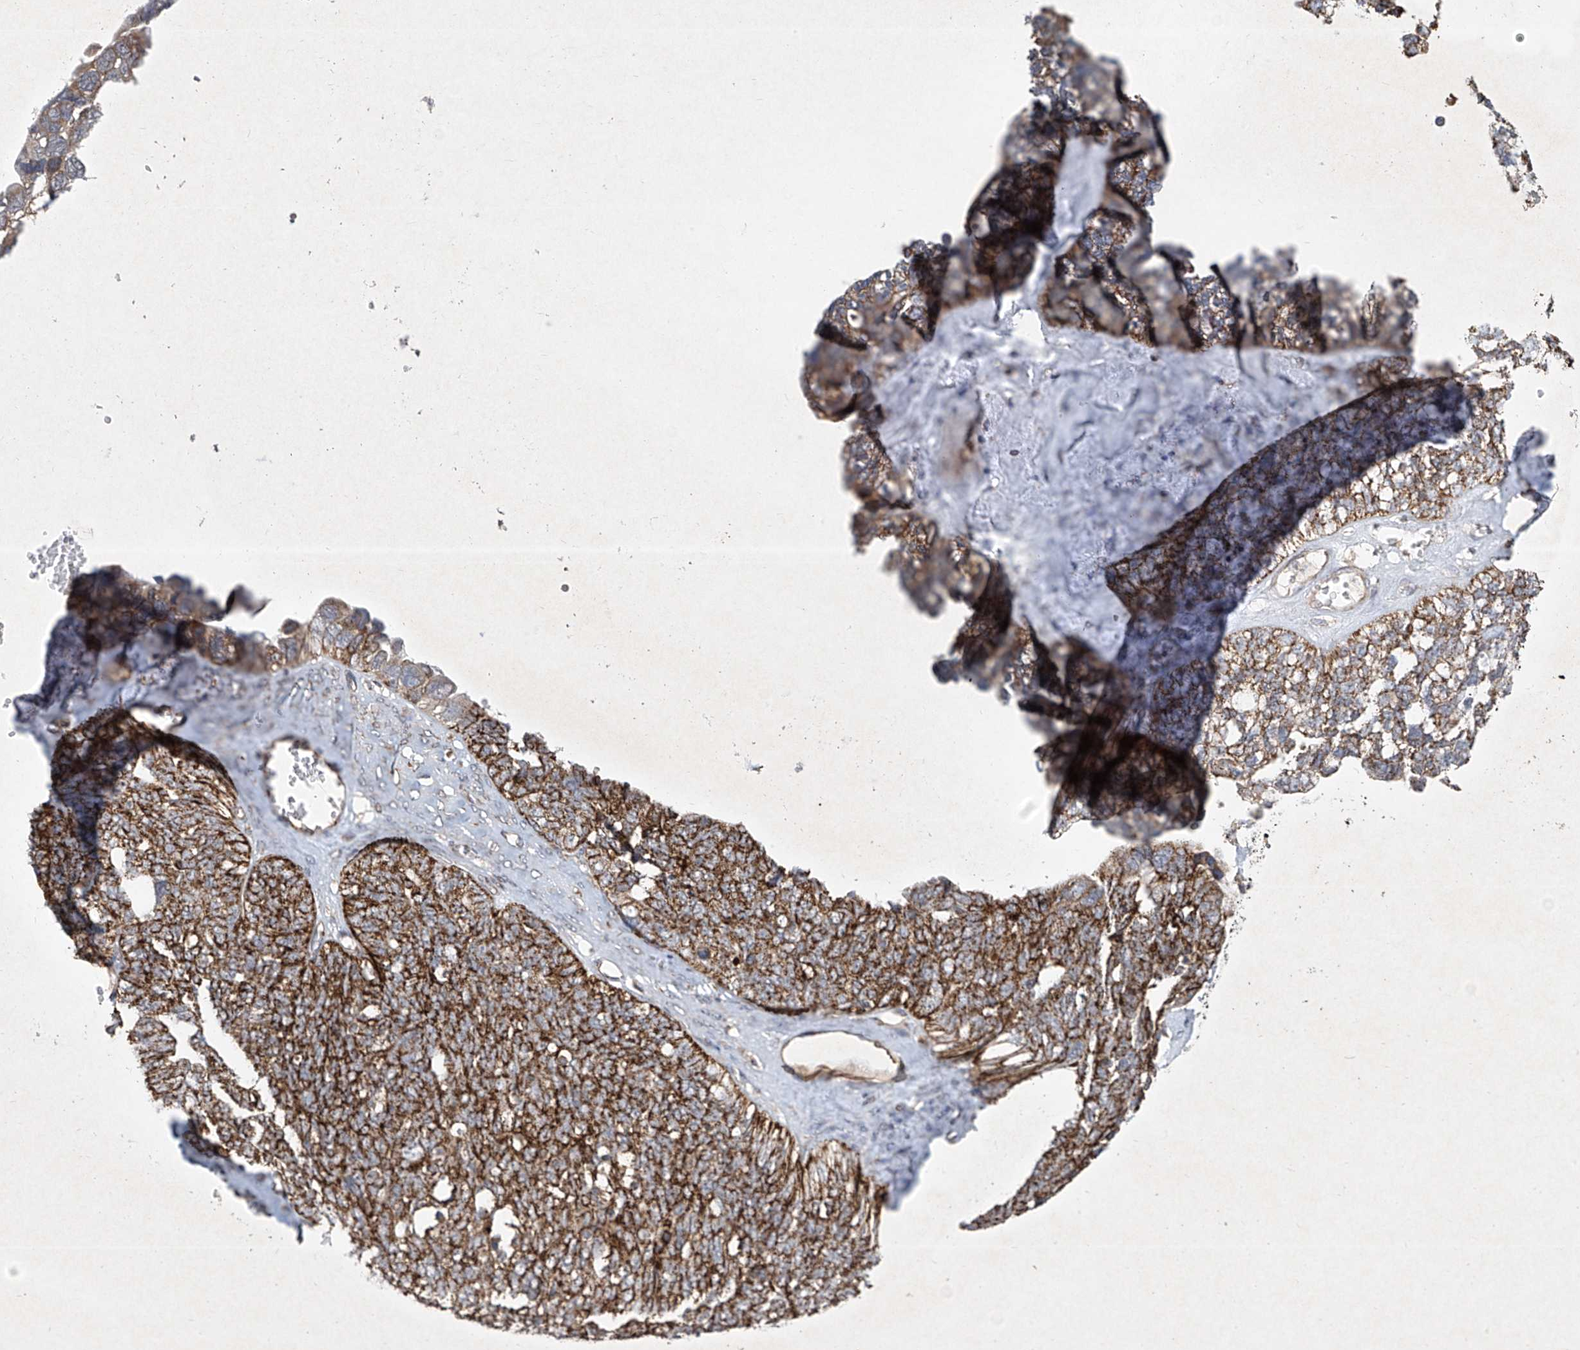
{"staining": {"intensity": "strong", "quantity": "25%-75%", "location": "cytoplasmic/membranous"}, "tissue": "ovarian cancer", "cell_type": "Tumor cells", "image_type": "cancer", "snomed": [{"axis": "morphology", "description": "Cystadenocarcinoma, serous, NOS"}, {"axis": "topography", "description": "Ovary"}], "caption": "Brown immunohistochemical staining in ovarian serous cystadenocarcinoma exhibits strong cytoplasmic/membranous expression in about 25%-75% of tumor cells. Ihc stains the protein of interest in brown and the nuclei are stained blue.", "gene": "UQCC1", "patient": {"sex": "female", "age": 79}}